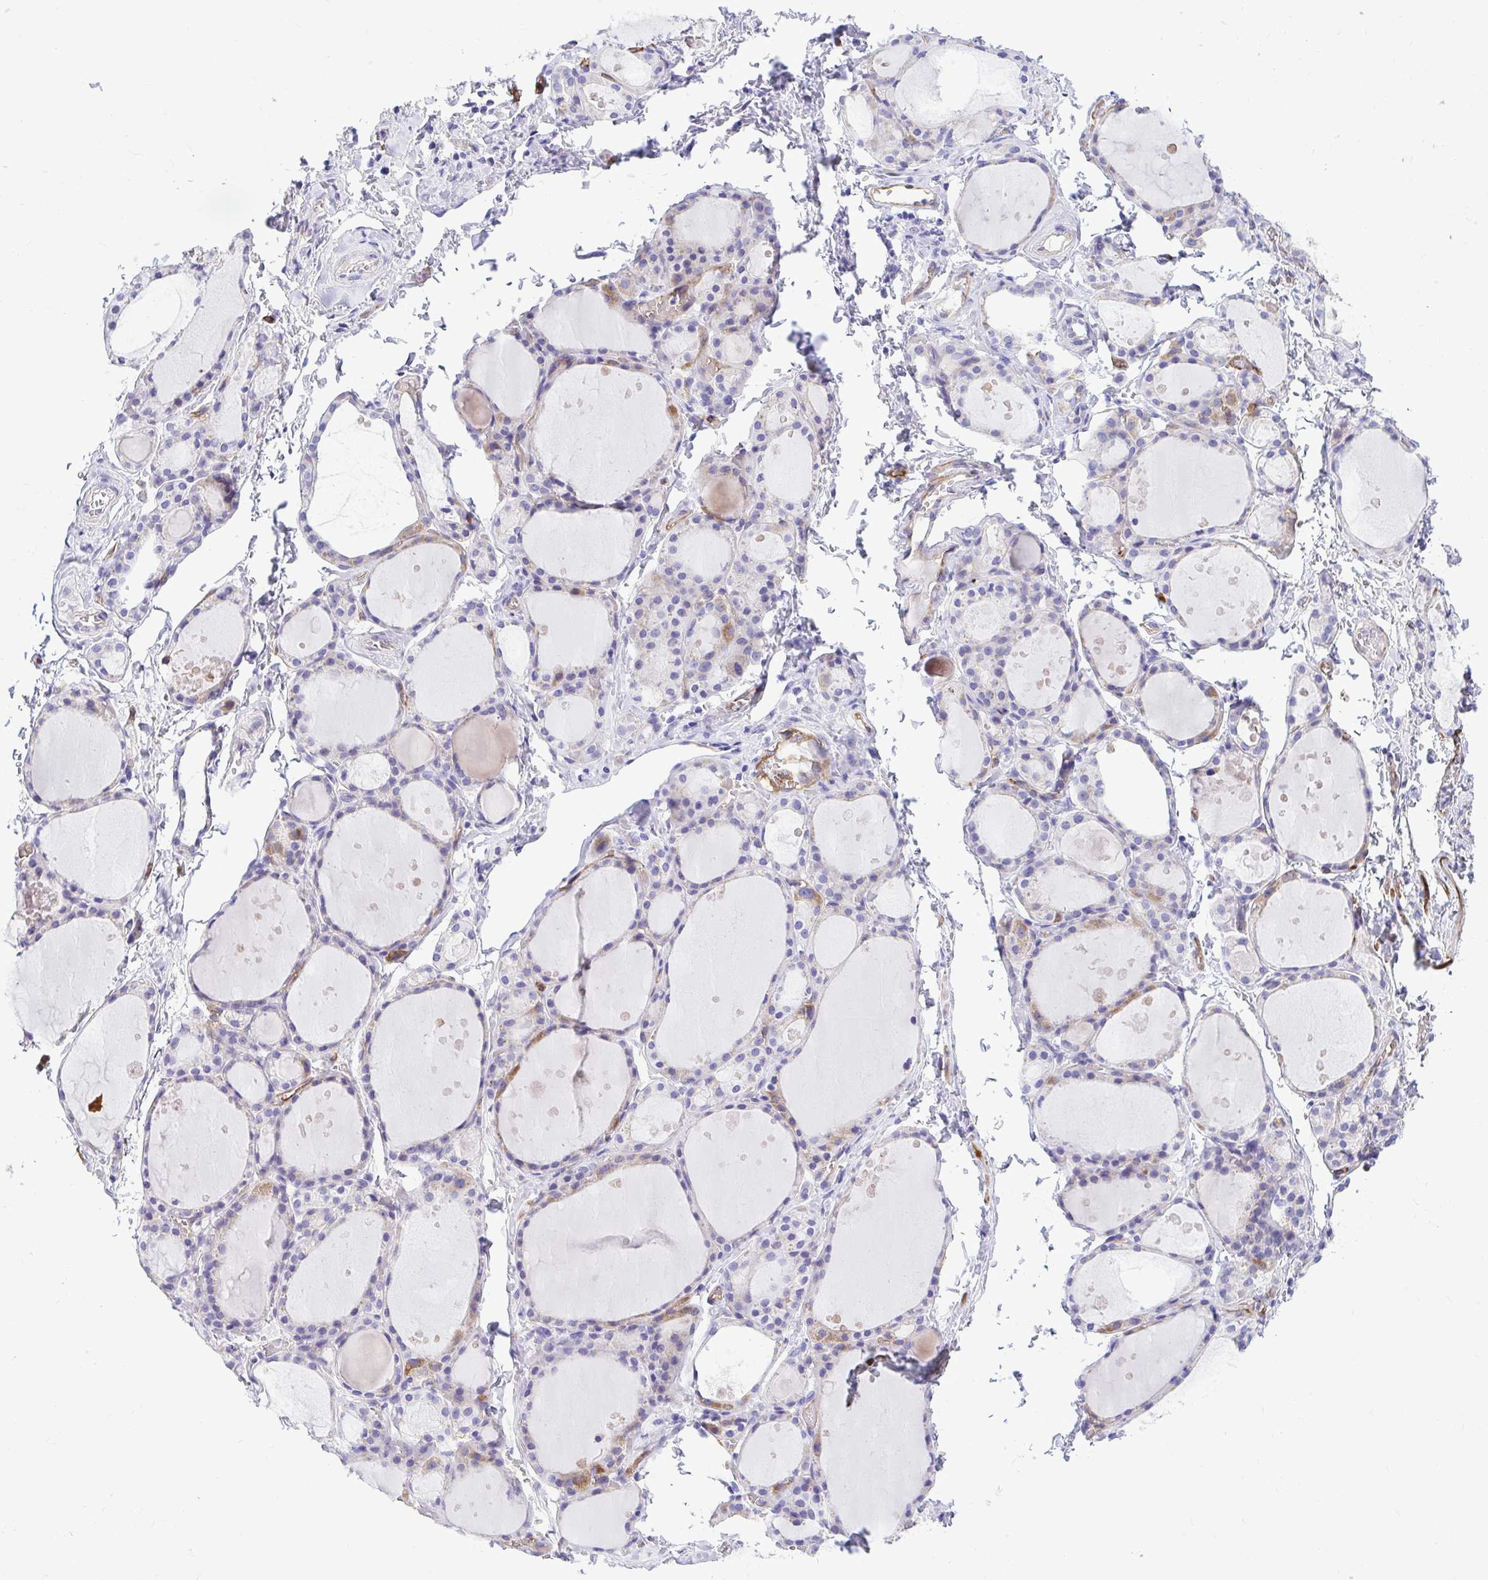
{"staining": {"intensity": "moderate", "quantity": "<25%", "location": "cytoplasmic/membranous"}, "tissue": "thyroid gland", "cell_type": "Glandular cells", "image_type": "normal", "snomed": [{"axis": "morphology", "description": "Normal tissue, NOS"}, {"axis": "topography", "description": "Thyroid gland"}], "caption": "Immunohistochemistry (IHC) staining of normal thyroid gland, which shows low levels of moderate cytoplasmic/membranous positivity in about <25% of glandular cells indicating moderate cytoplasmic/membranous protein positivity. The staining was performed using DAB (3,3'-diaminobenzidine) (brown) for protein detection and nuclei were counterstained in hematoxylin (blue).", "gene": "ABCG2", "patient": {"sex": "male", "age": 68}}